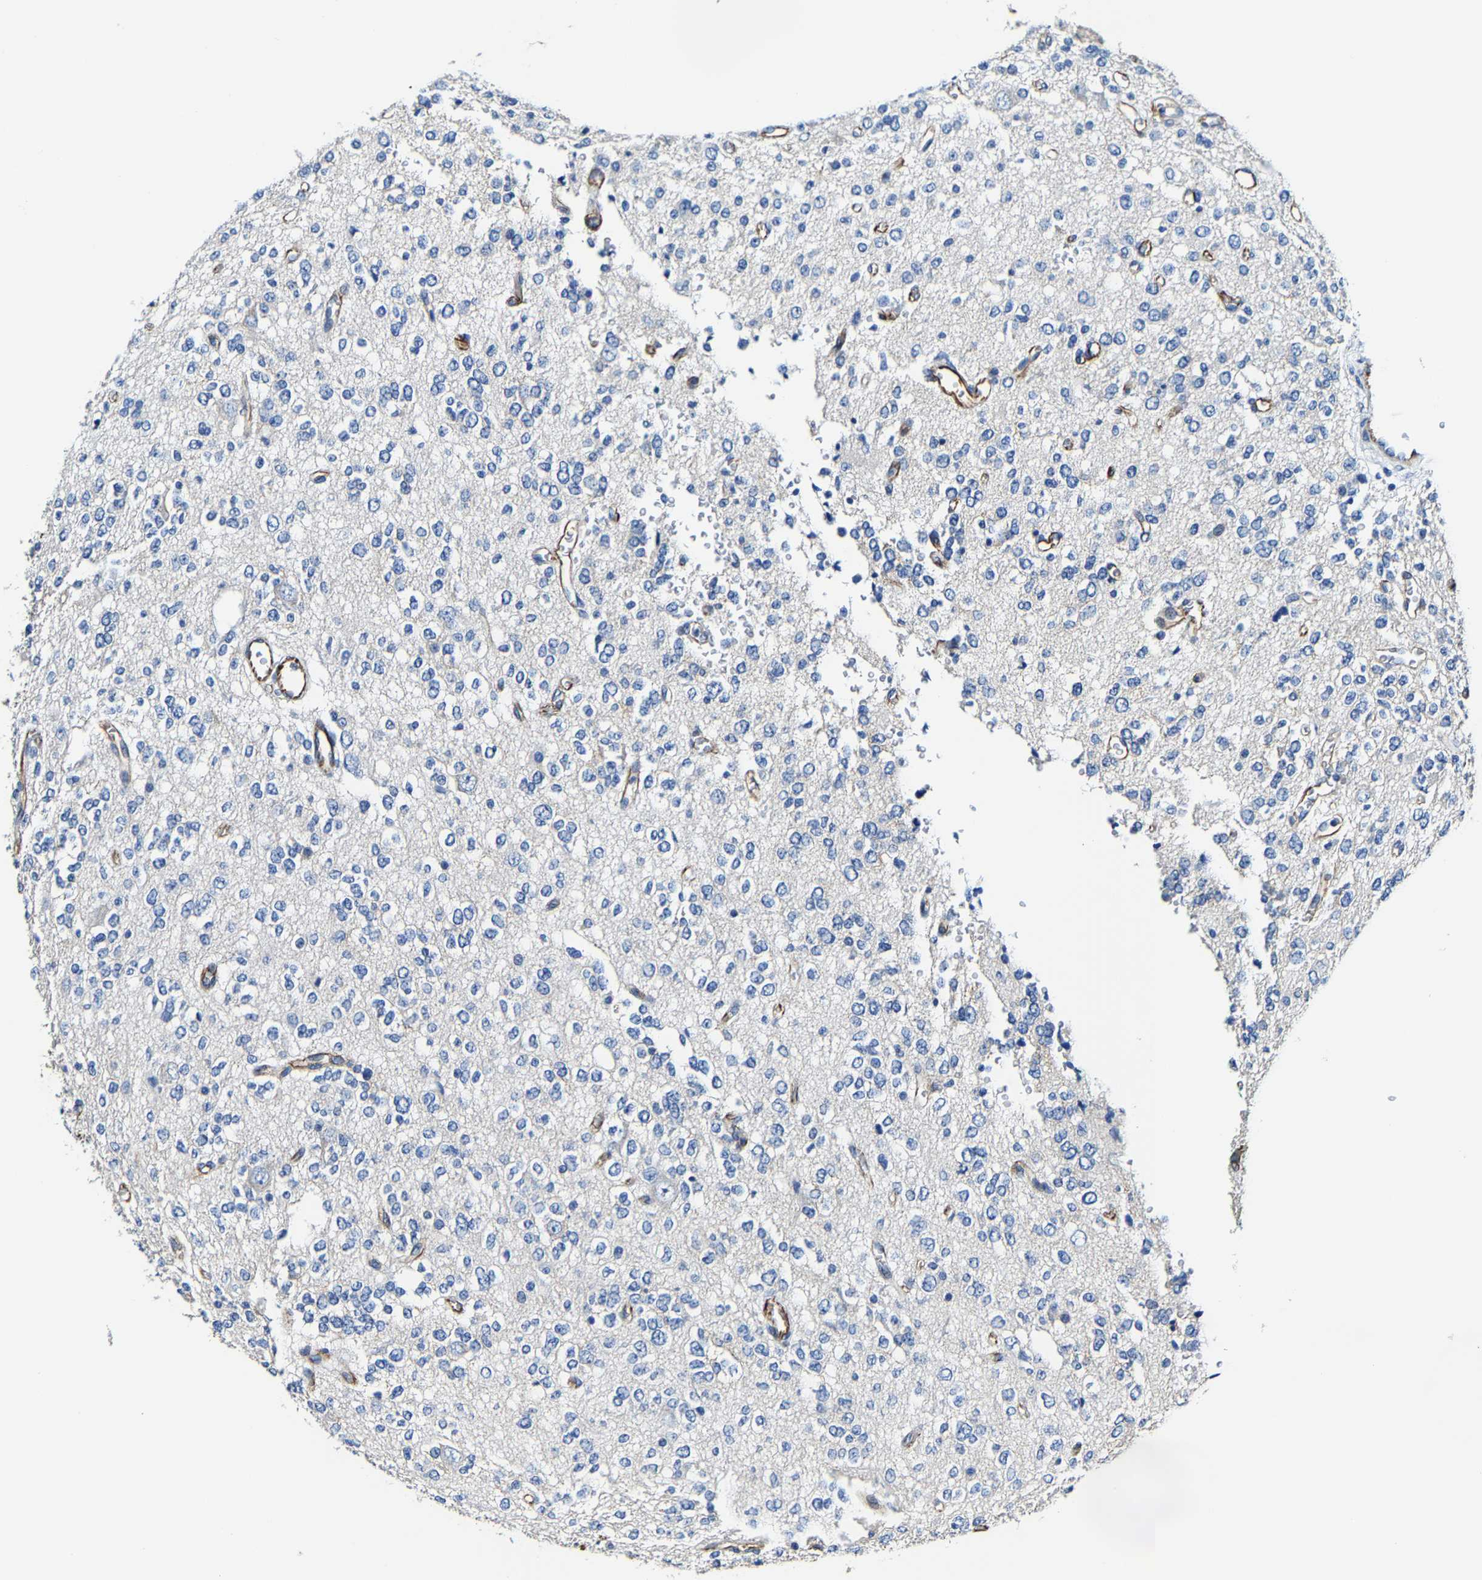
{"staining": {"intensity": "negative", "quantity": "none", "location": "none"}, "tissue": "glioma", "cell_type": "Tumor cells", "image_type": "cancer", "snomed": [{"axis": "morphology", "description": "Glioma, malignant, Low grade"}, {"axis": "topography", "description": "Brain"}], "caption": "A micrograph of human malignant glioma (low-grade) is negative for staining in tumor cells.", "gene": "MMEL1", "patient": {"sex": "male", "age": 38}}